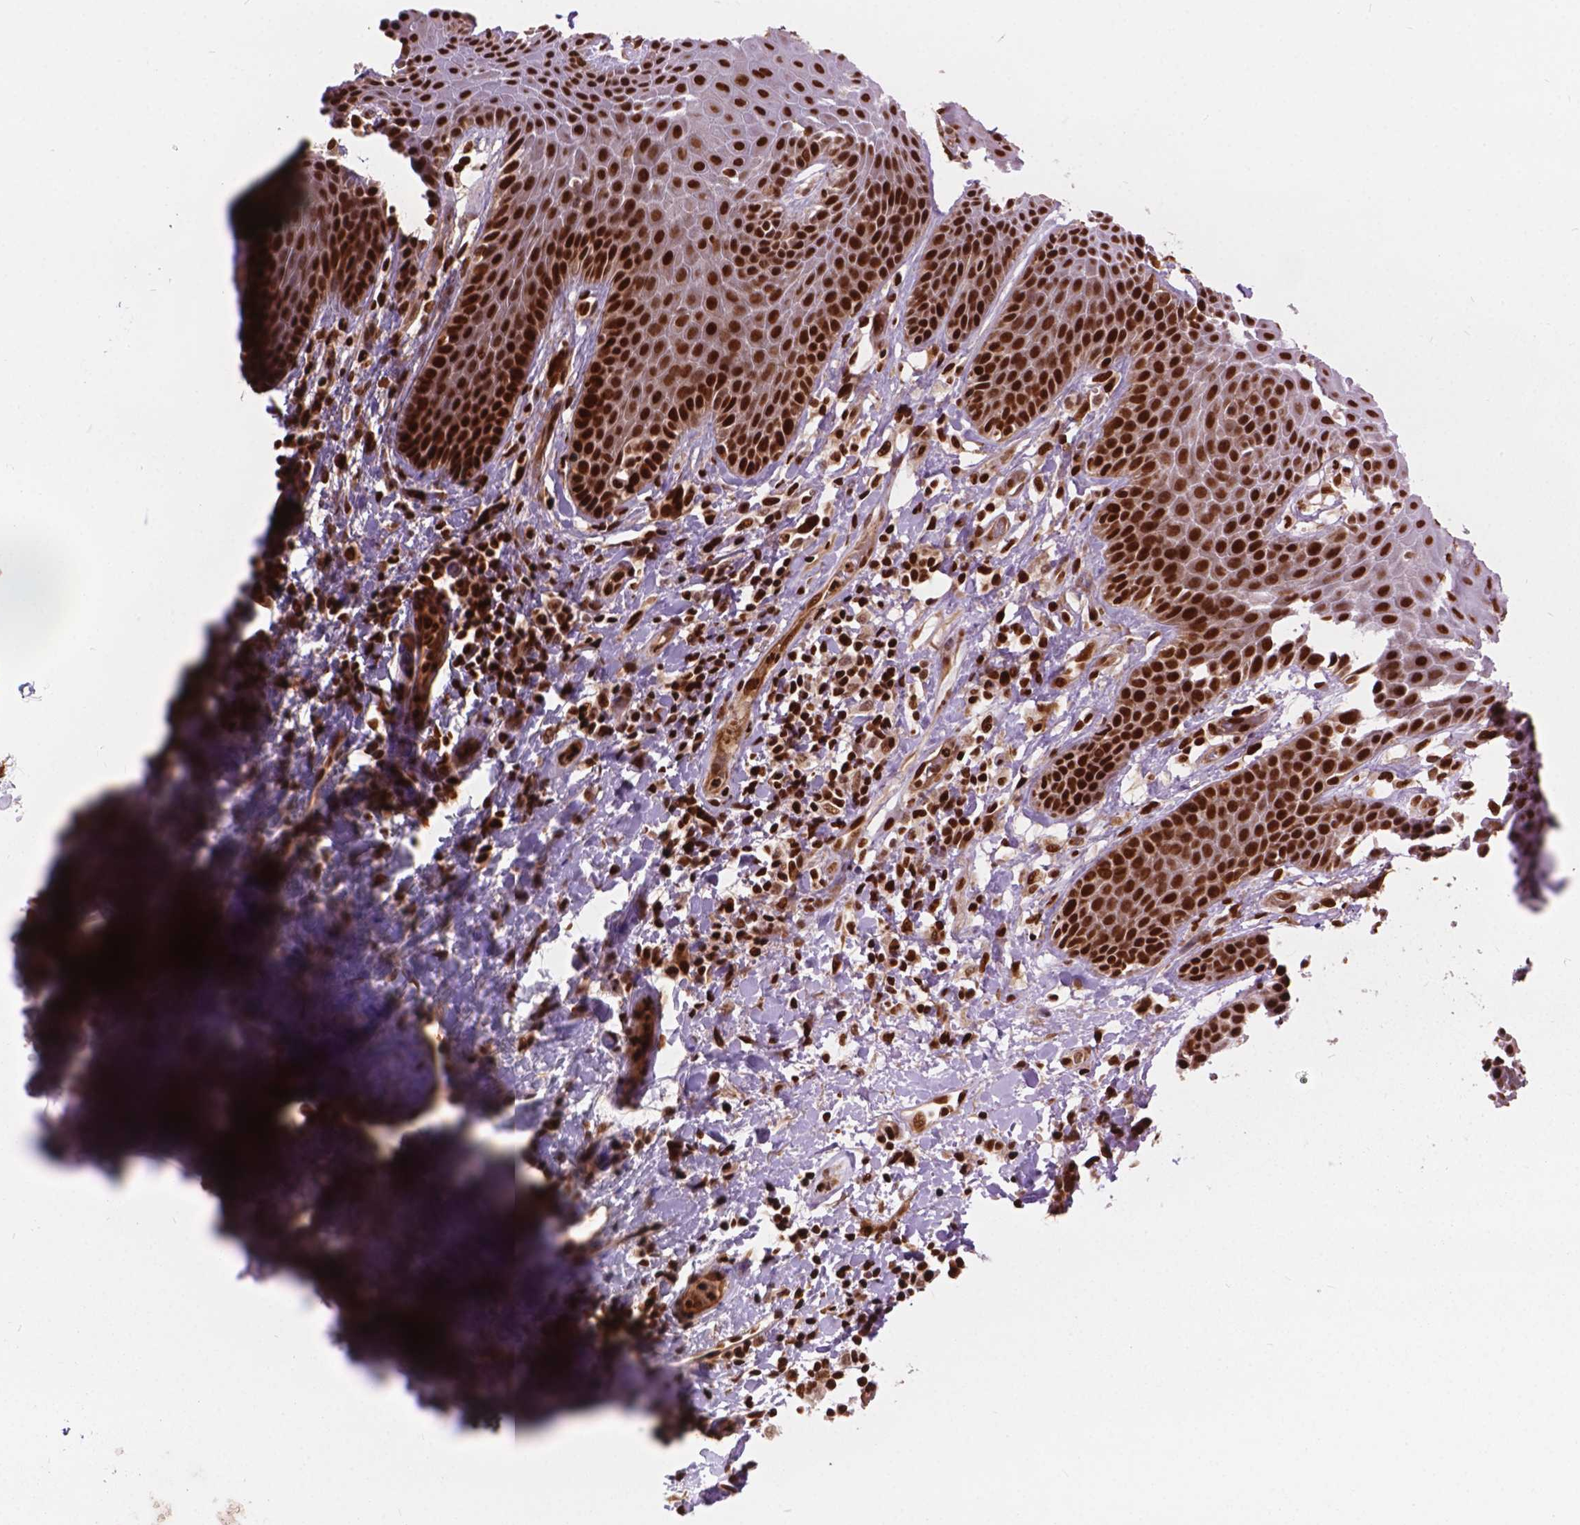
{"staining": {"intensity": "strong", "quantity": ">75%", "location": "nuclear"}, "tissue": "skin", "cell_type": "Epidermal cells", "image_type": "normal", "snomed": [{"axis": "morphology", "description": "Normal tissue, NOS"}, {"axis": "topography", "description": "Anal"}, {"axis": "topography", "description": "Peripheral nerve tissue"}], "caption": "Human skin stained with a brown dye exhibits strong nuclear positive staining in about >75% of epidermal cells.", "gene": "ANP32A", "patient": {"sex": "male", "age": 51}}